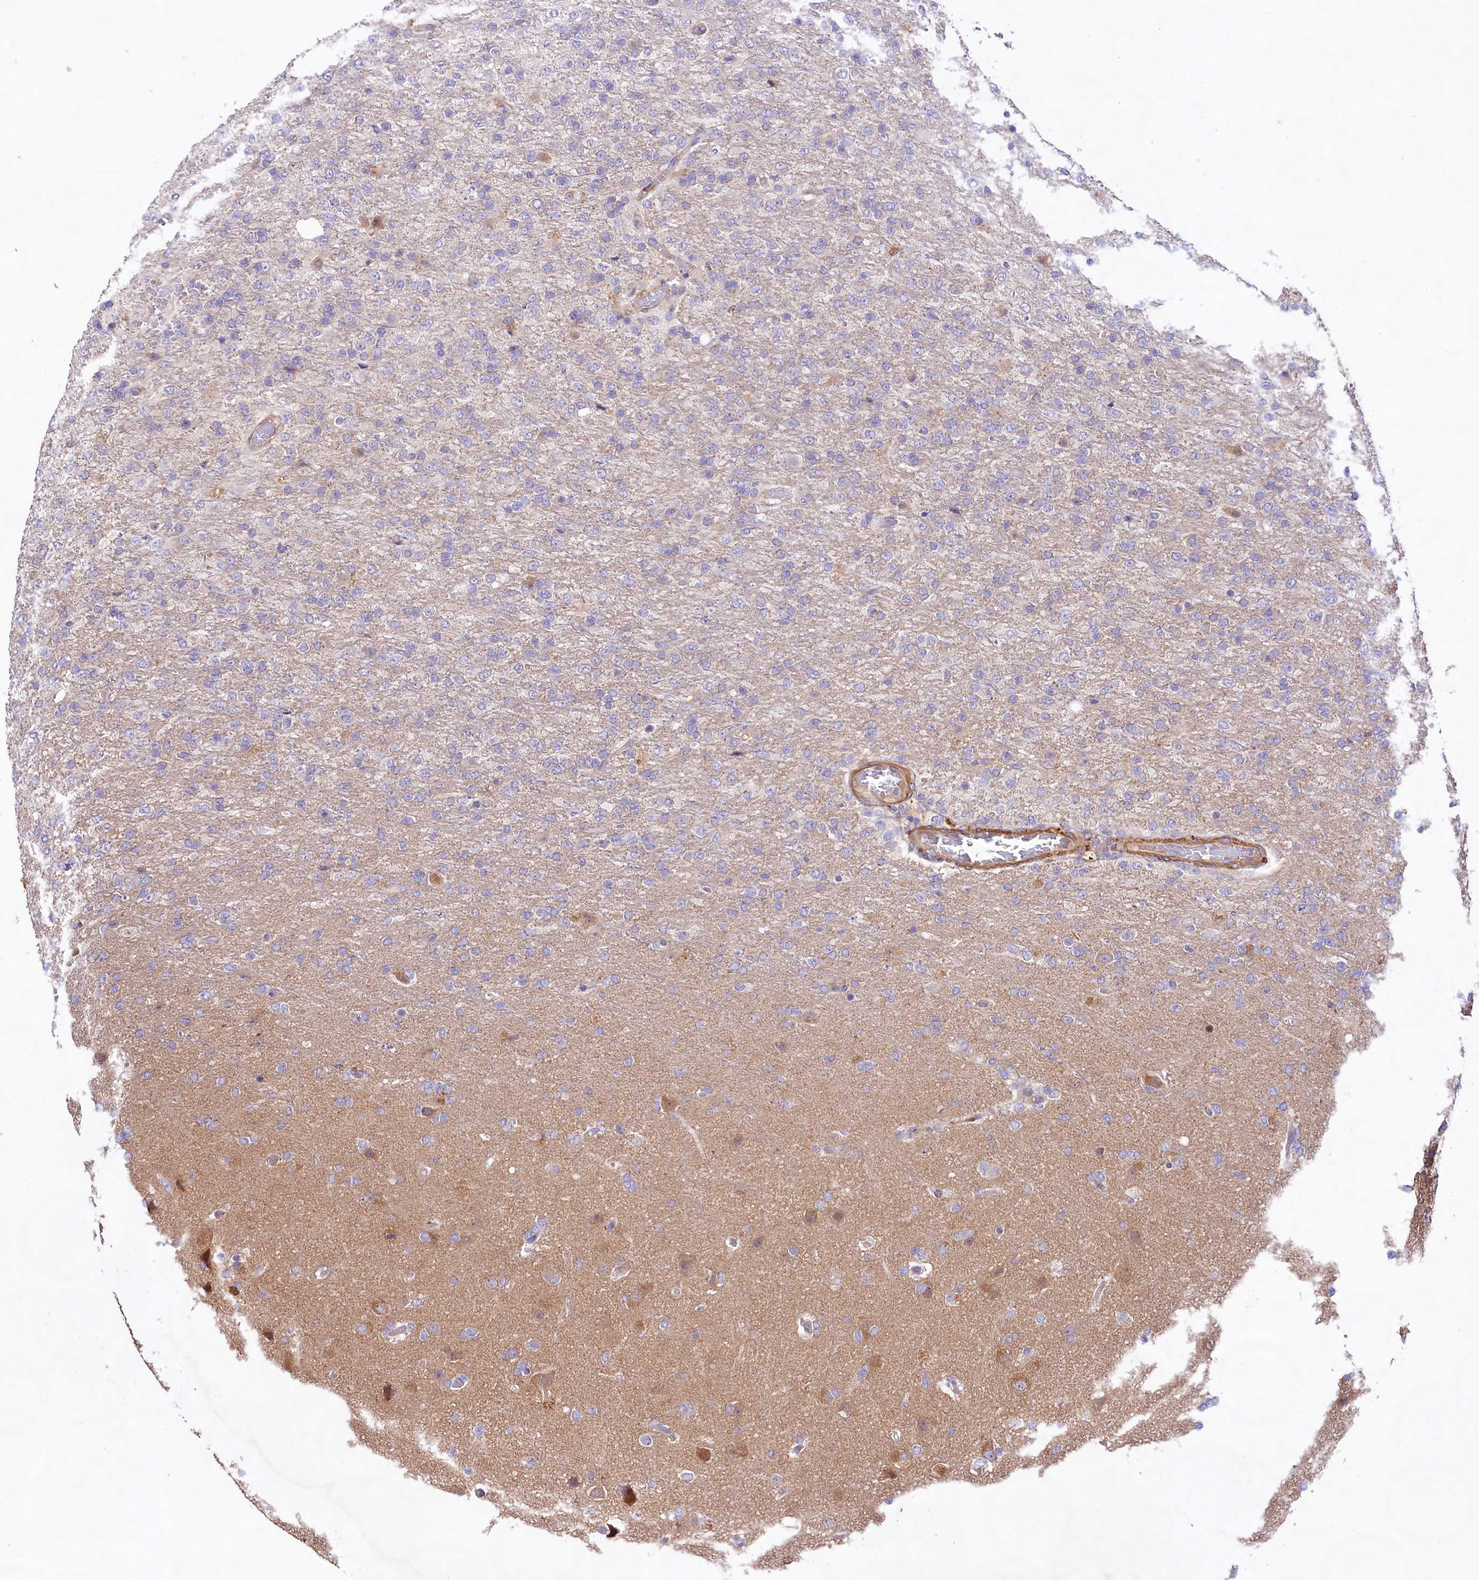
{"staining": {"intensity": "negative", "quantity": "none", "location": "none"}, "tissue": "glioma", "cell_type": "Tumor cells", "image_type": "cancer", "snomed": [{"axis": "morphology", "description": "Glioma, malignant, High grade"}, {"axis": "topography", "description": "Brain"}], "caption": "Immunohistochemistry photomicrograph of malignant high-grade glioma stained for a protein (brown), which exhibits no positivity in tumor cells.", "gene": "VPS11", "patient": {"sex": "female", "age": 74}}